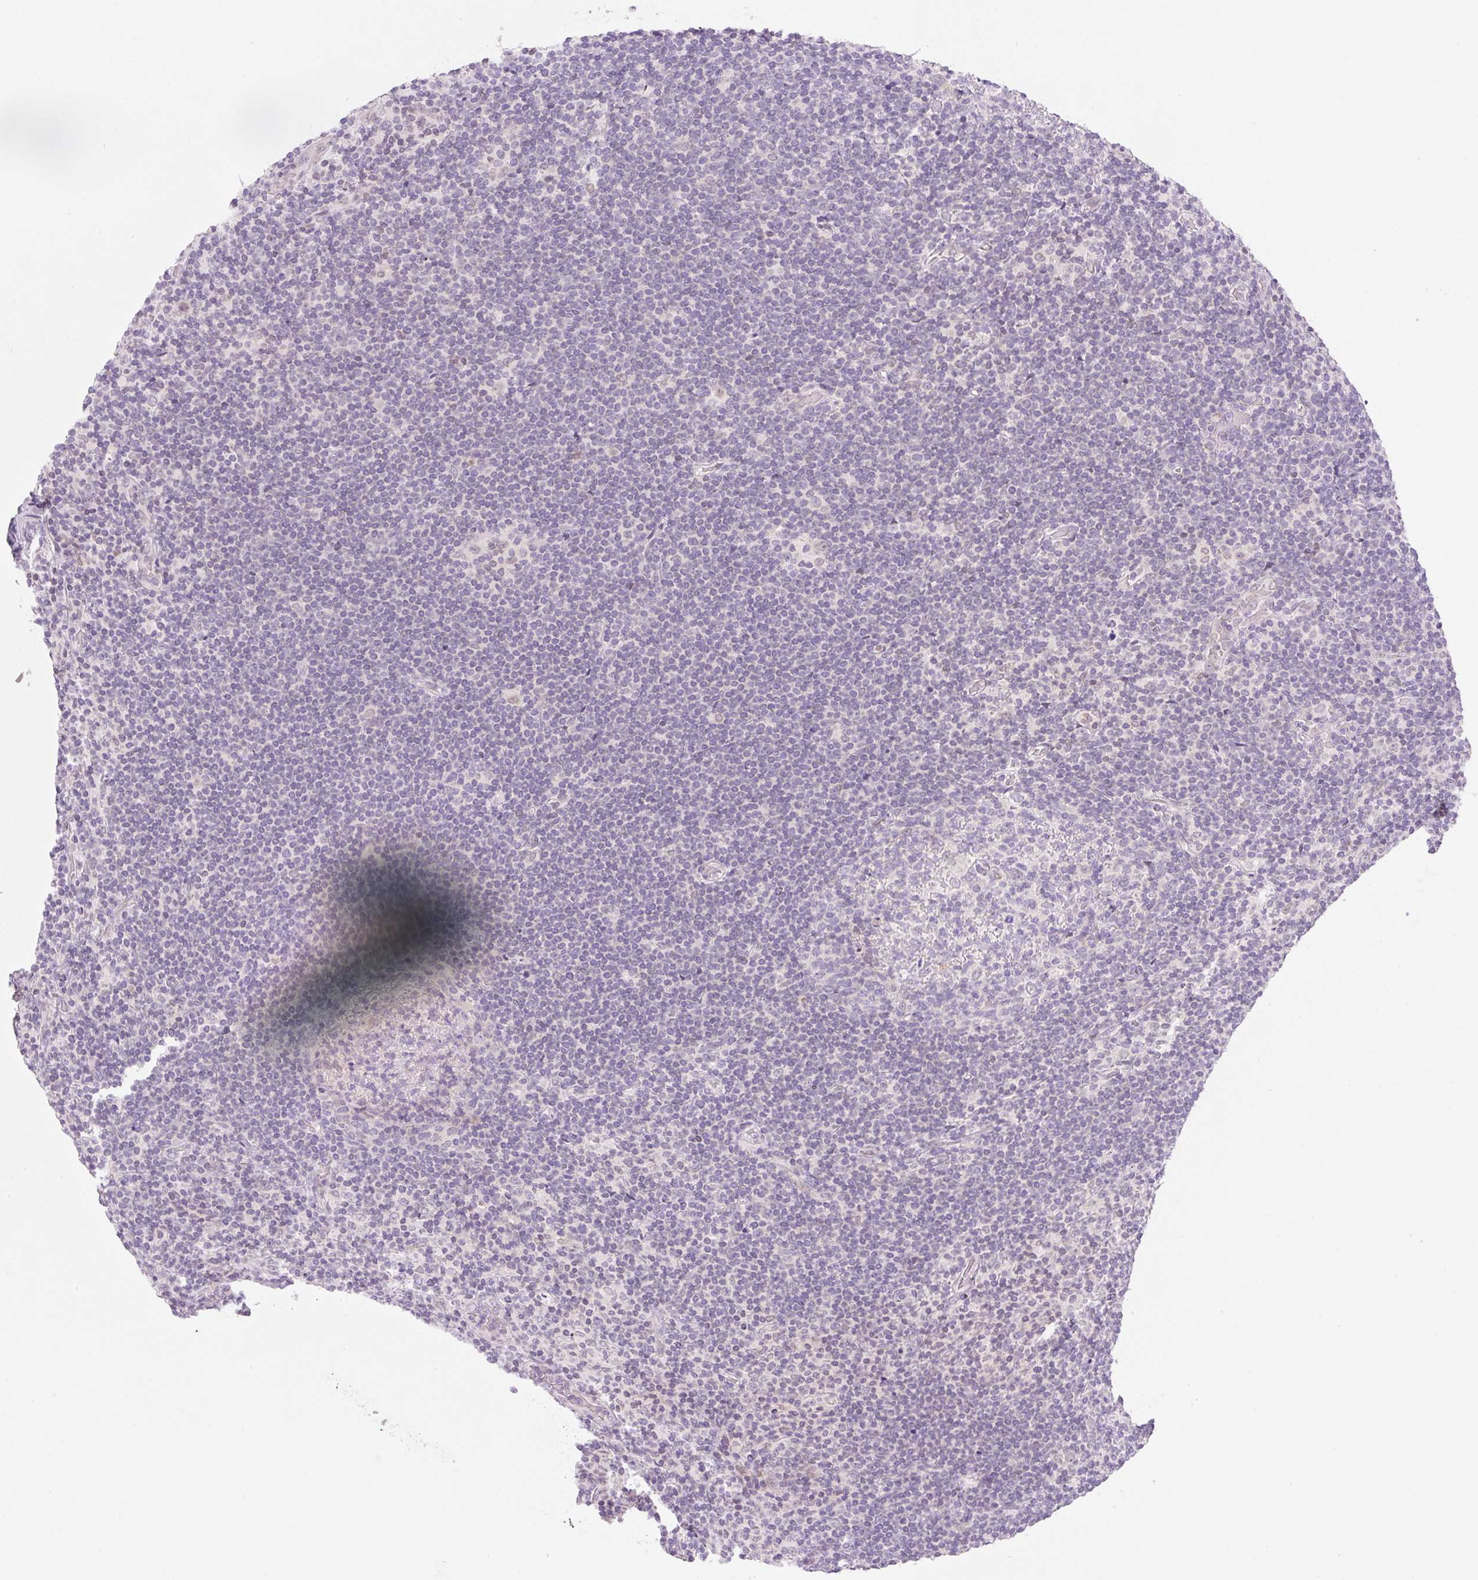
{"staining": {"intensity": "negative", "quantity": "none", "location": "none"}, "tissue": "lymphoma", "cell_type": "Tumor cells", "image_type": "cancer", "snomed": [{"axis": "morphology", "description": "Hodgkin's disease, NOS"}, {"axis": "topography", "description": "Lymph node"}], "caption": "IHC histopathology image of neoplastic tissue: human Hodgkin's disease stained with DAB (3,3'-diaminobenzidine) demonstrates no significant protein staining in tumor cells.", "gene": "SYNE3", "patient": {"sex": "female", "age": 57}}